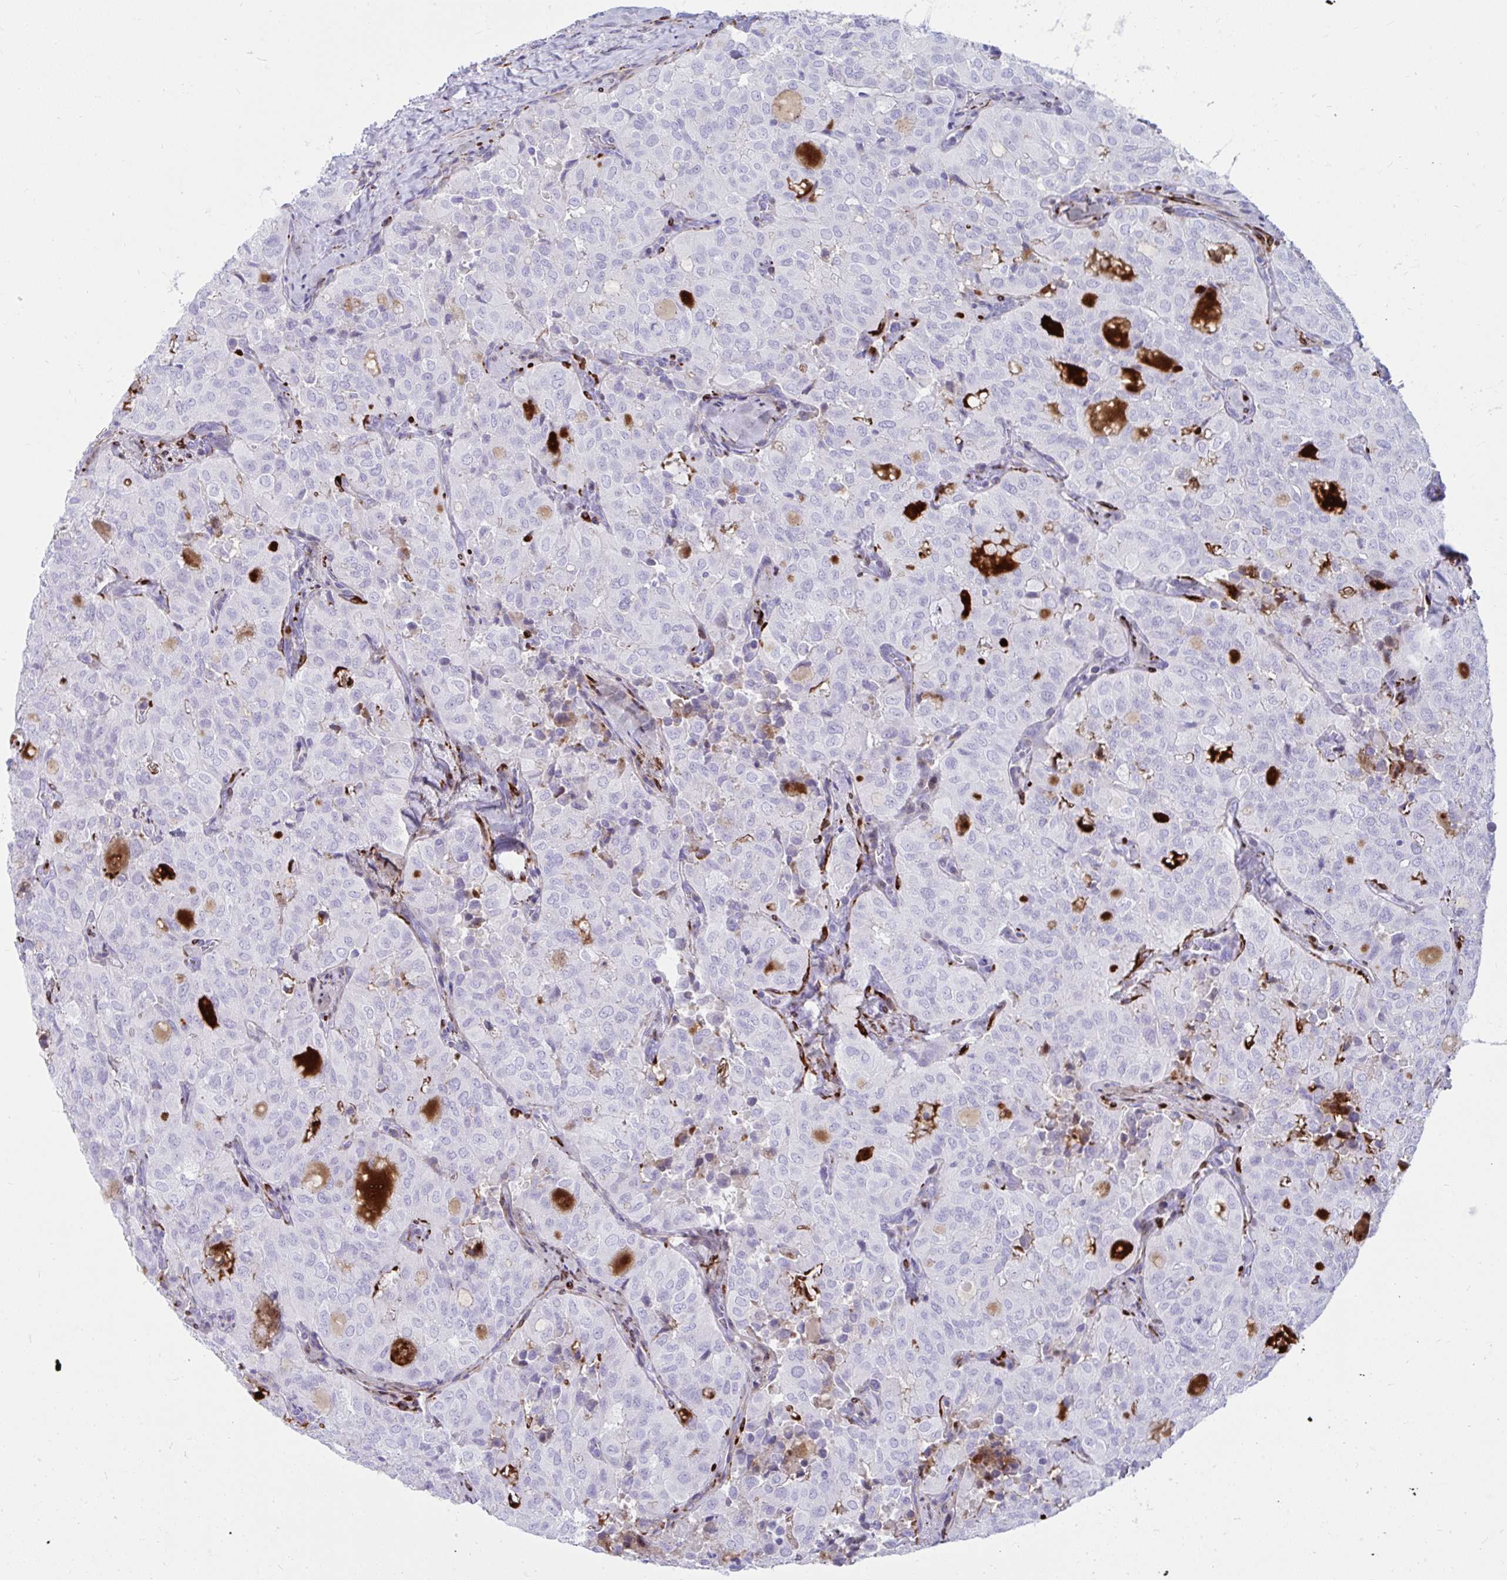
{"staining": {"intensity": "negative", "quantity": "none", "location": "none"}, "tissue": "thyroid cancer", "cell_type": "Tumor cells", "image_type": "cancer", "snomed": [{"axis": "morphology", "description": "Follicular adenoma carcinoma, NOS"}, {"axis": "topography", "description": "Thyroid gland"}], "caption": "DAB immunohistochemical staining of thyroid cancer (follicular adenoma carcinoma) reveals no significant expression in tumor cells.", "gene": "GRXCR2", "patient": {"sex": "male", "age": 75}}